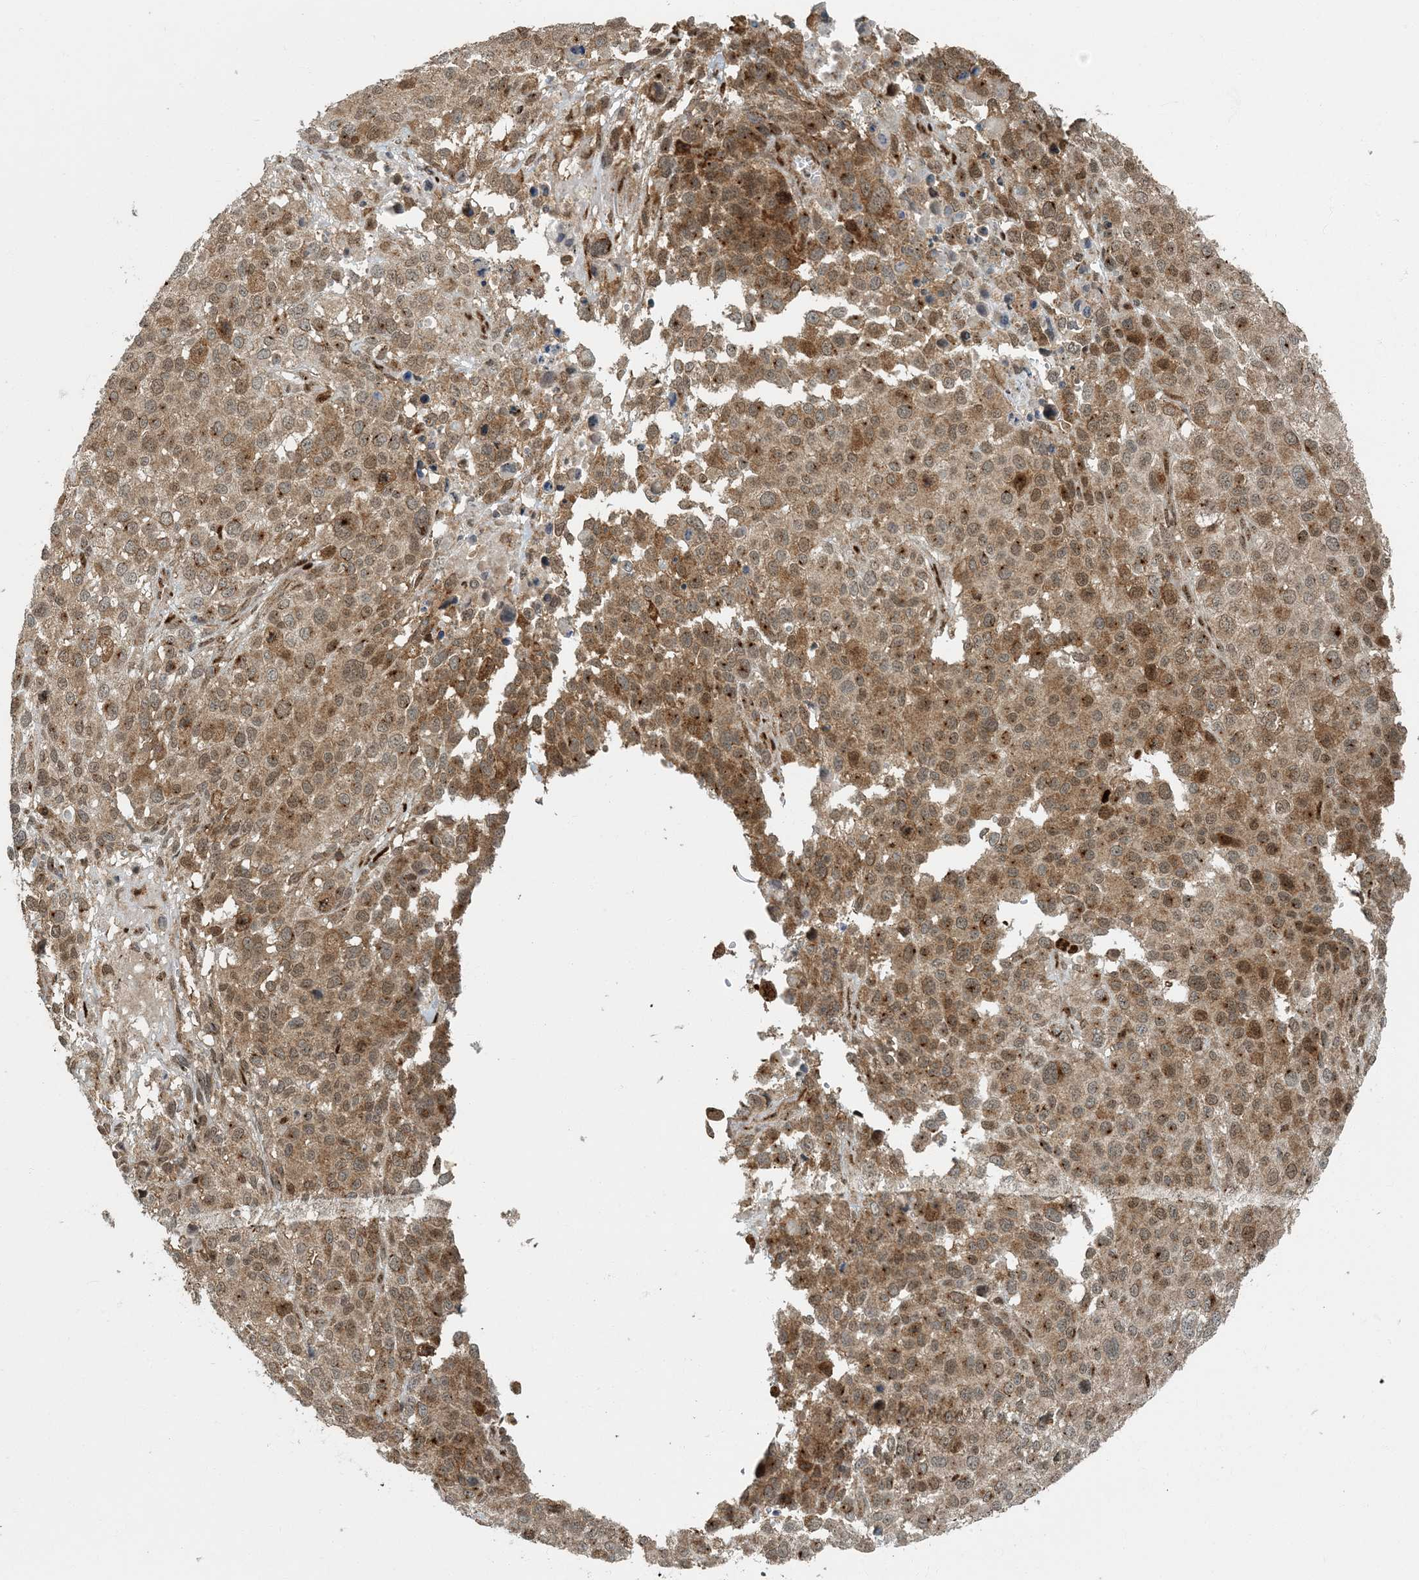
{"staining": {"intensity": "moderate", "quantity": ">75%", "location": "cytoplasmic/membranous"}, "tissue": "melanoma", "cell_type": "Tumor cells", "image_type": "cancer", "snomed": [{"axis": "morphology", "description": "Malignant melanoma, NOS"}, {"axis": "topography", "description": "Skin of trunk"}], "caption": "Protein staining of melanoma tissue displays moderate cytoplasmic/membranous expression in approximately >75% of tumor cells.", "gene": "MBD1", "patient": {"sex": "male", "age": 71}}